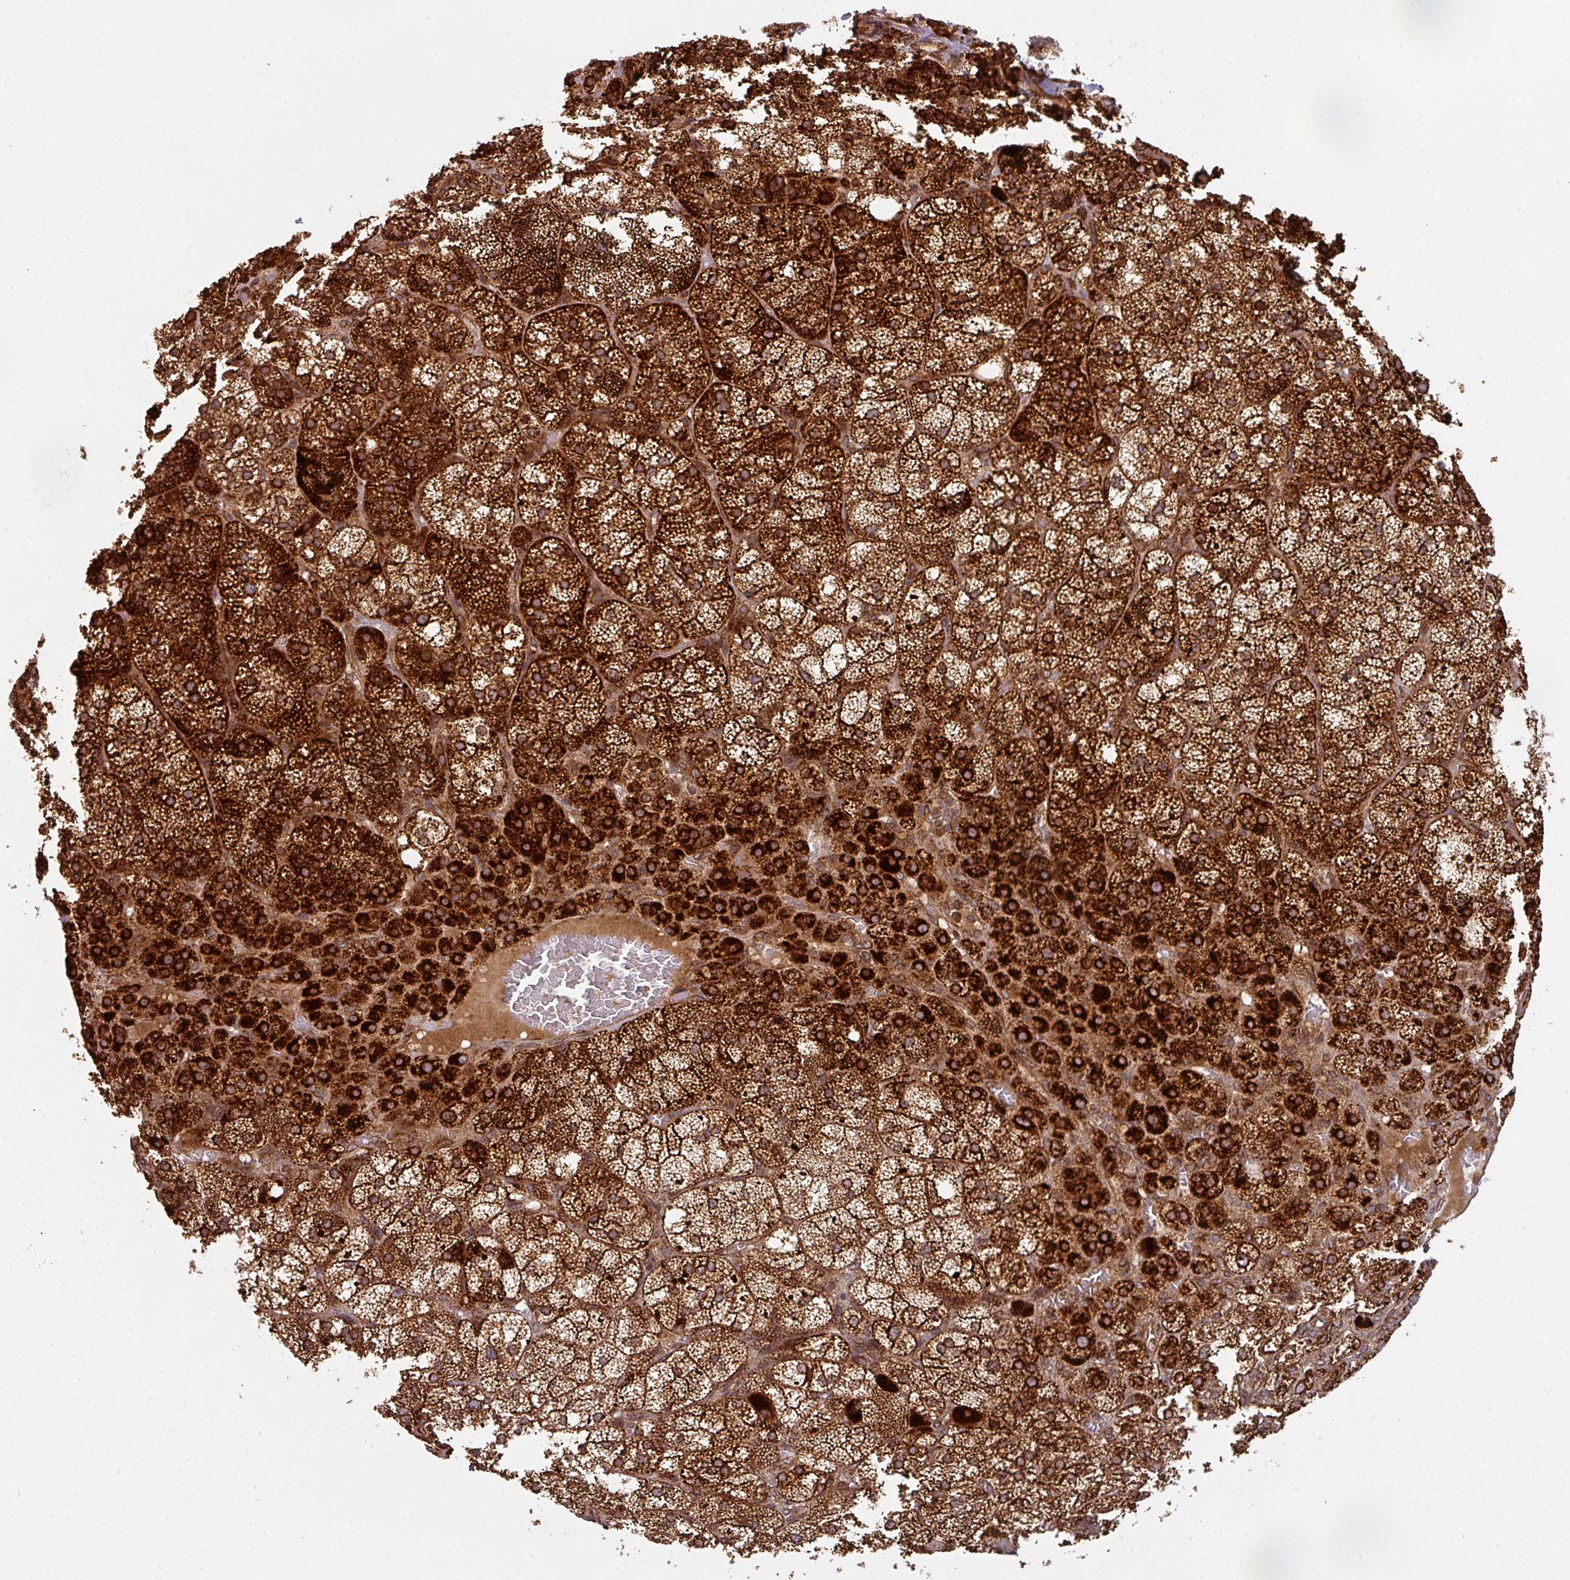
{"staining": {"intensity": "strong", "quantity": ">75%", "location": "cytoplasmic/membranous"}, "tissue": "adrenal gland", "cell_type": "Glandular cells", "image_type": "normal", "snomed": [{"axis": "morphology", "description": "Normal tissue, NOS"}, {"axis": "topography", "description": "Adrenal gland"}], "caption": "Immunohistochemical staining of unremarkable adrenal gland reveals >75% levels of strong cytoplasmic/membranous protein positivity in approximately >75% of glandular cells.", "gene": "TRAP1", "patient": {"sex": "female", "age": 60}}